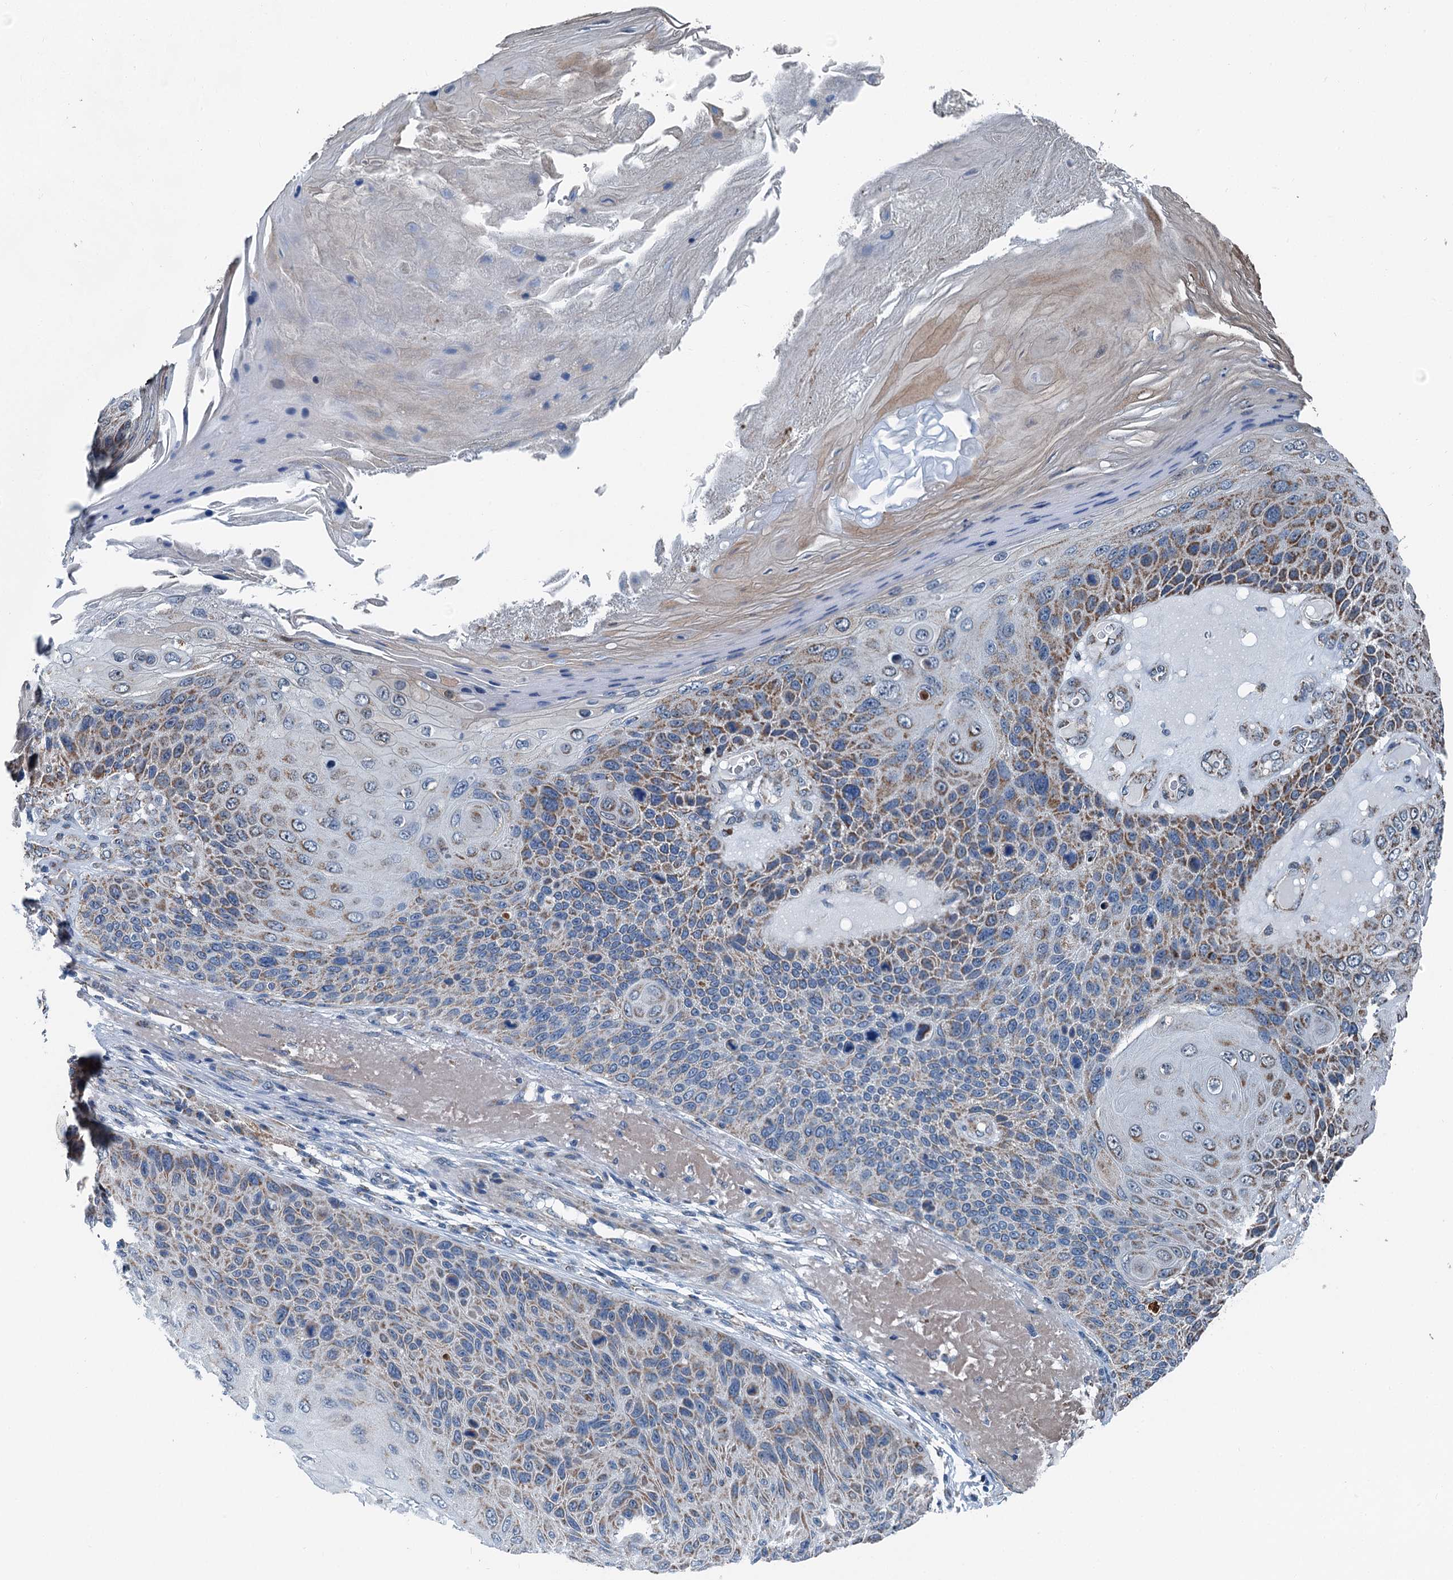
{"staining": {"intensity": "moderate", "quantity": "25%-75%", "location": "cytoplasmic/membranous"}, "tissue": "skin cancer", "cell_type": "Tumor cells", "image_type": "cancer", "snomed": [{"axis": "morphology", "description": "Squamous cell carcinoma, NOS"}, {"axis": "topography", "description": "Skin"}], "caption": "Moderate cytoplasmic/membranous positivity for a protein is identified in approximately 25%-75% of tumor cells of skin squamous cell carcinoma using immunohistochemistry (IHC).", "gene": "TRPT1", "patient": {"sex": "female", "age": 88}}